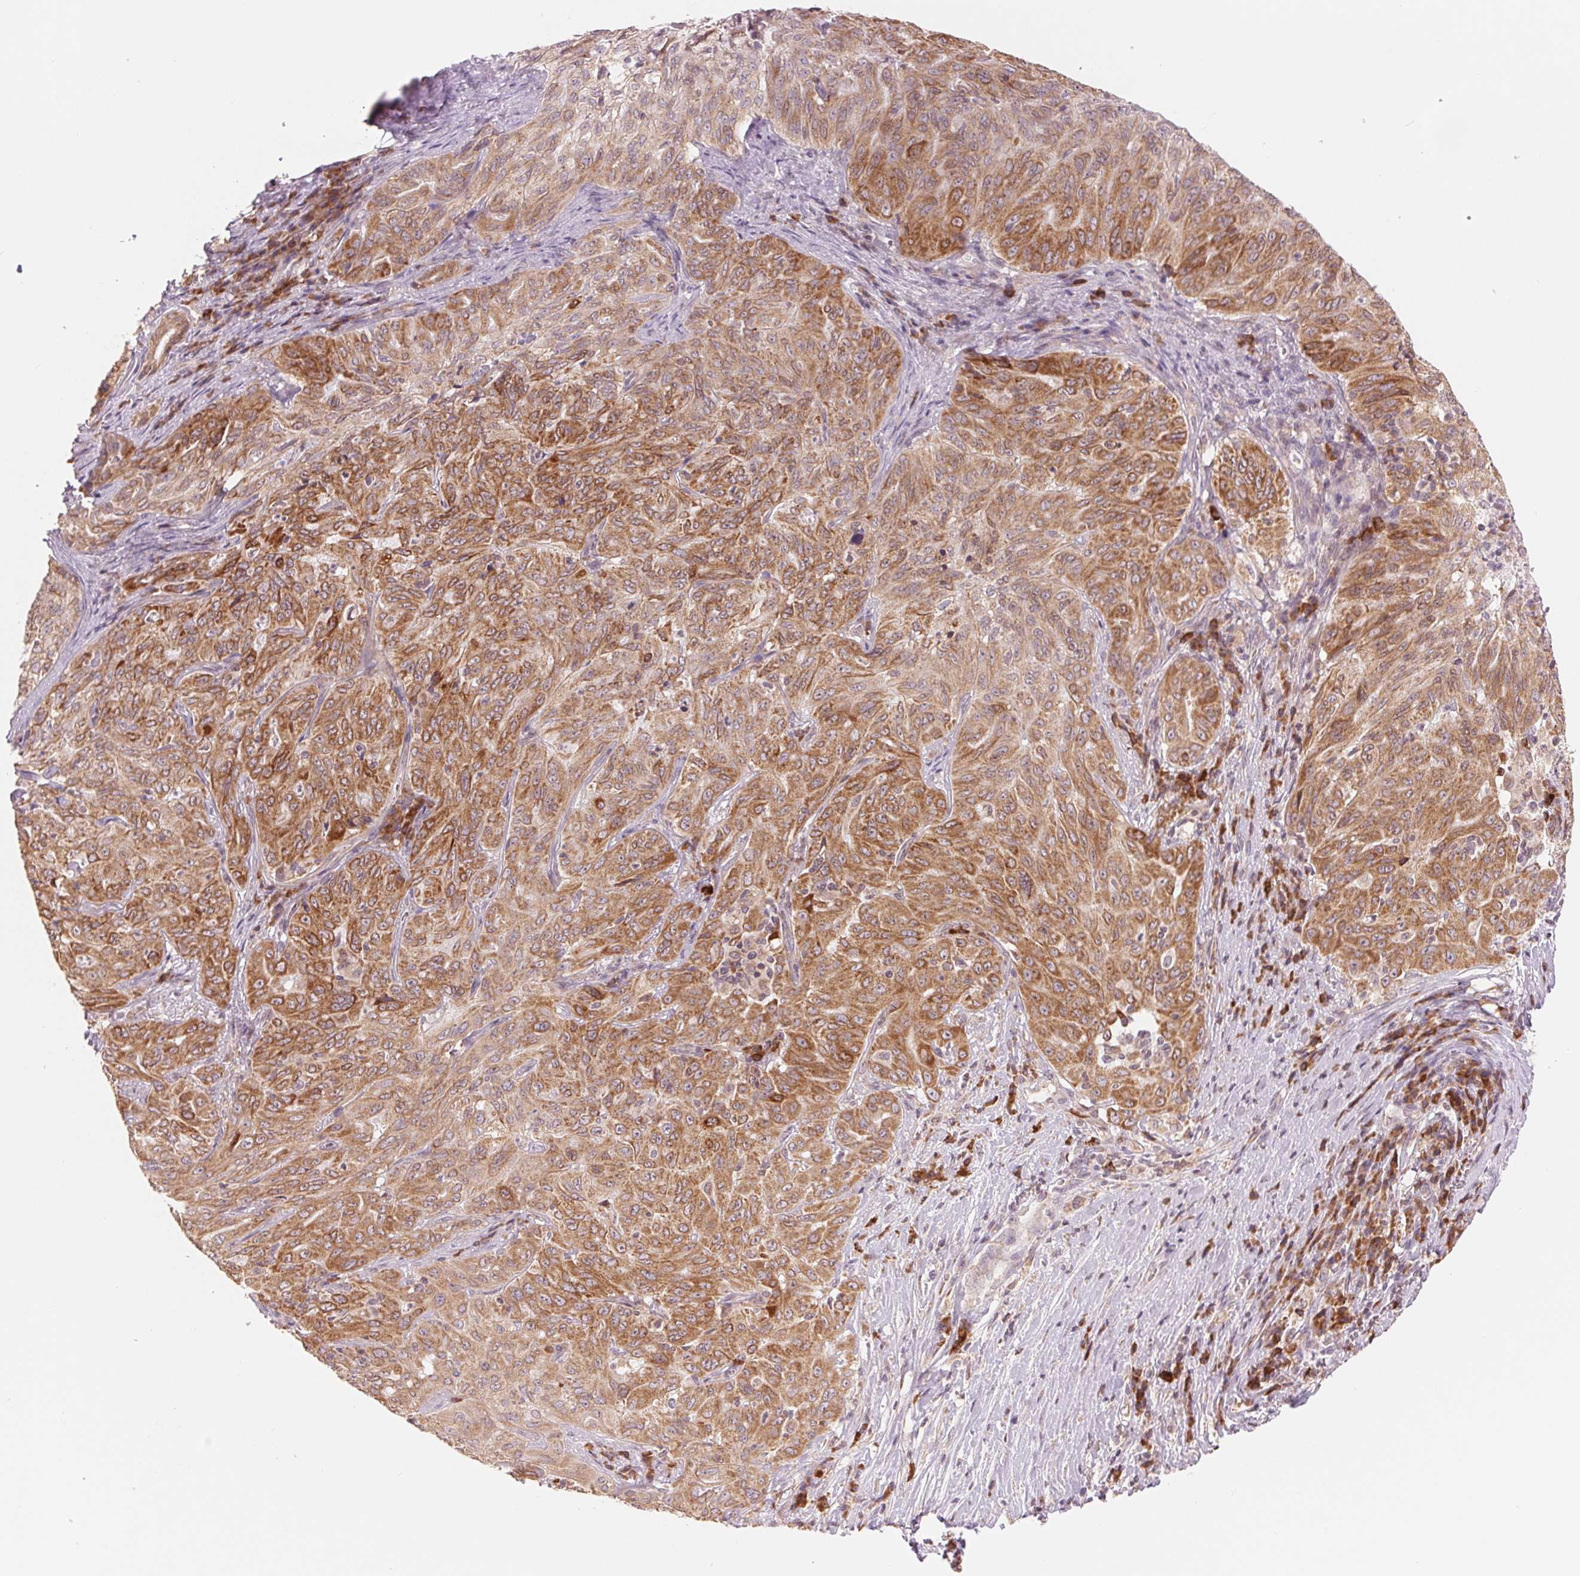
{"staining": {"intensity": "moderate", "quantity": ">75%", "location": "cytoplasmic/membranous"}, "tissue": "pancreatic cancer", "cell_type": "Tumor cells", "image_type": "cancer", "snomed": [{"axis": "morphology", "description": "Adenocarcinoma, NOS"}, {"axis": "topography", "description": "Pancreas"}], "caption": "Adenocarcinoma (pancreatic) stained with IHC displays moderate cytoplasmic/membranous staining in approximately >75% of tumor cells.", "gene": "TECR", "patient": {"sex": "male", "age": 63}}